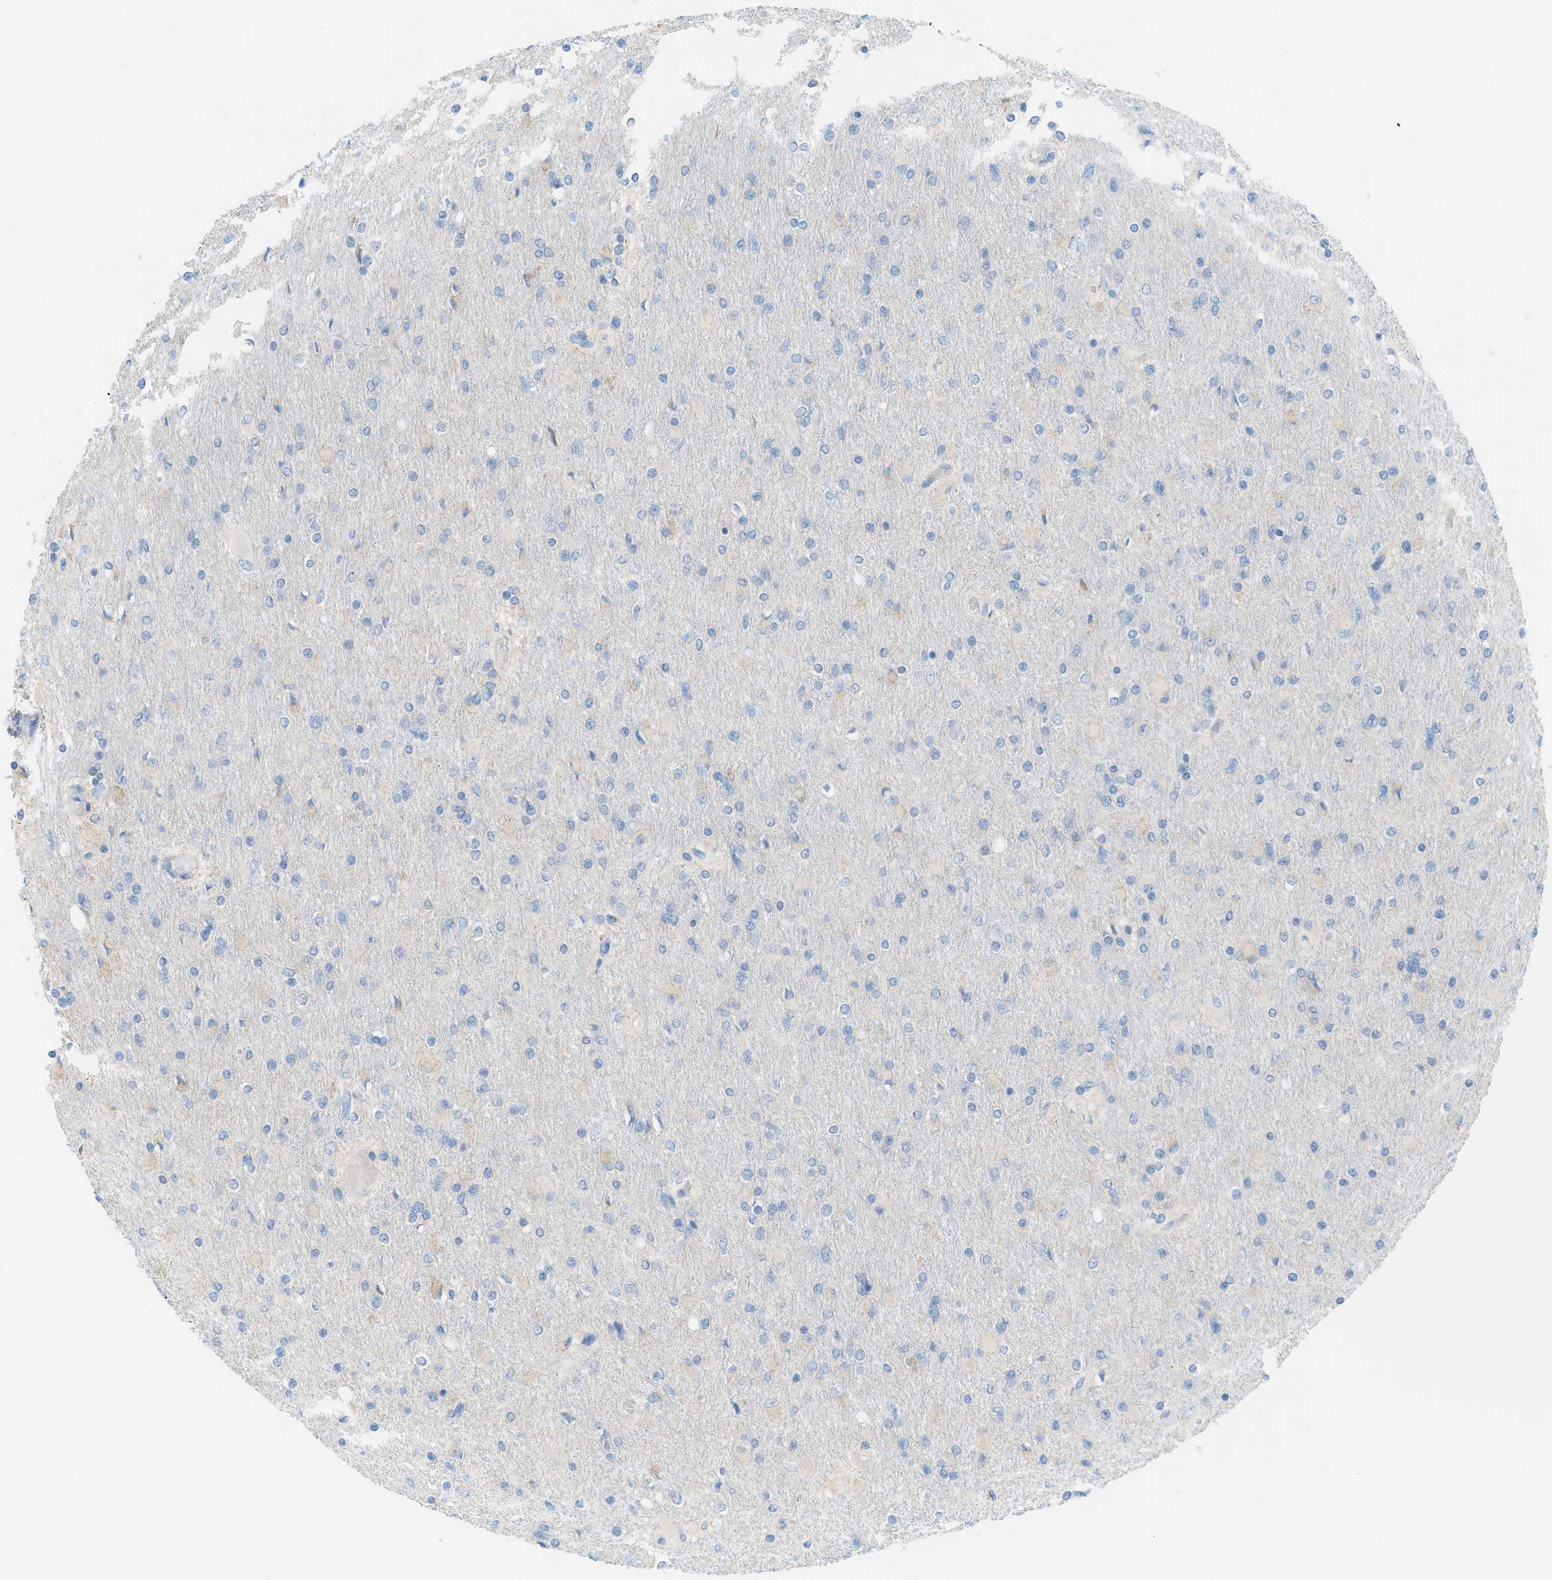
{"staining": {"intensity": "negative", "quantity": "none", "location": "none"}, "tissue": "glioma", "cell_type": "Tumor cells", "image_type": "cancer", "snomed": [{"axis": "morphology", "description": "Glioma, malignant, High grade"}, {"axis": "topography", "description": "Cerebral cortex"}], "caption": "This image is of high-grade glioma (malignant) stained with immunohistochemistry (IHC) to label a protein in brown with the nuclei are counter-stained blue. There is no positivity in tumor cells.", "gene": "MYH11", "patient": {"sex": "female", "age": 36}}